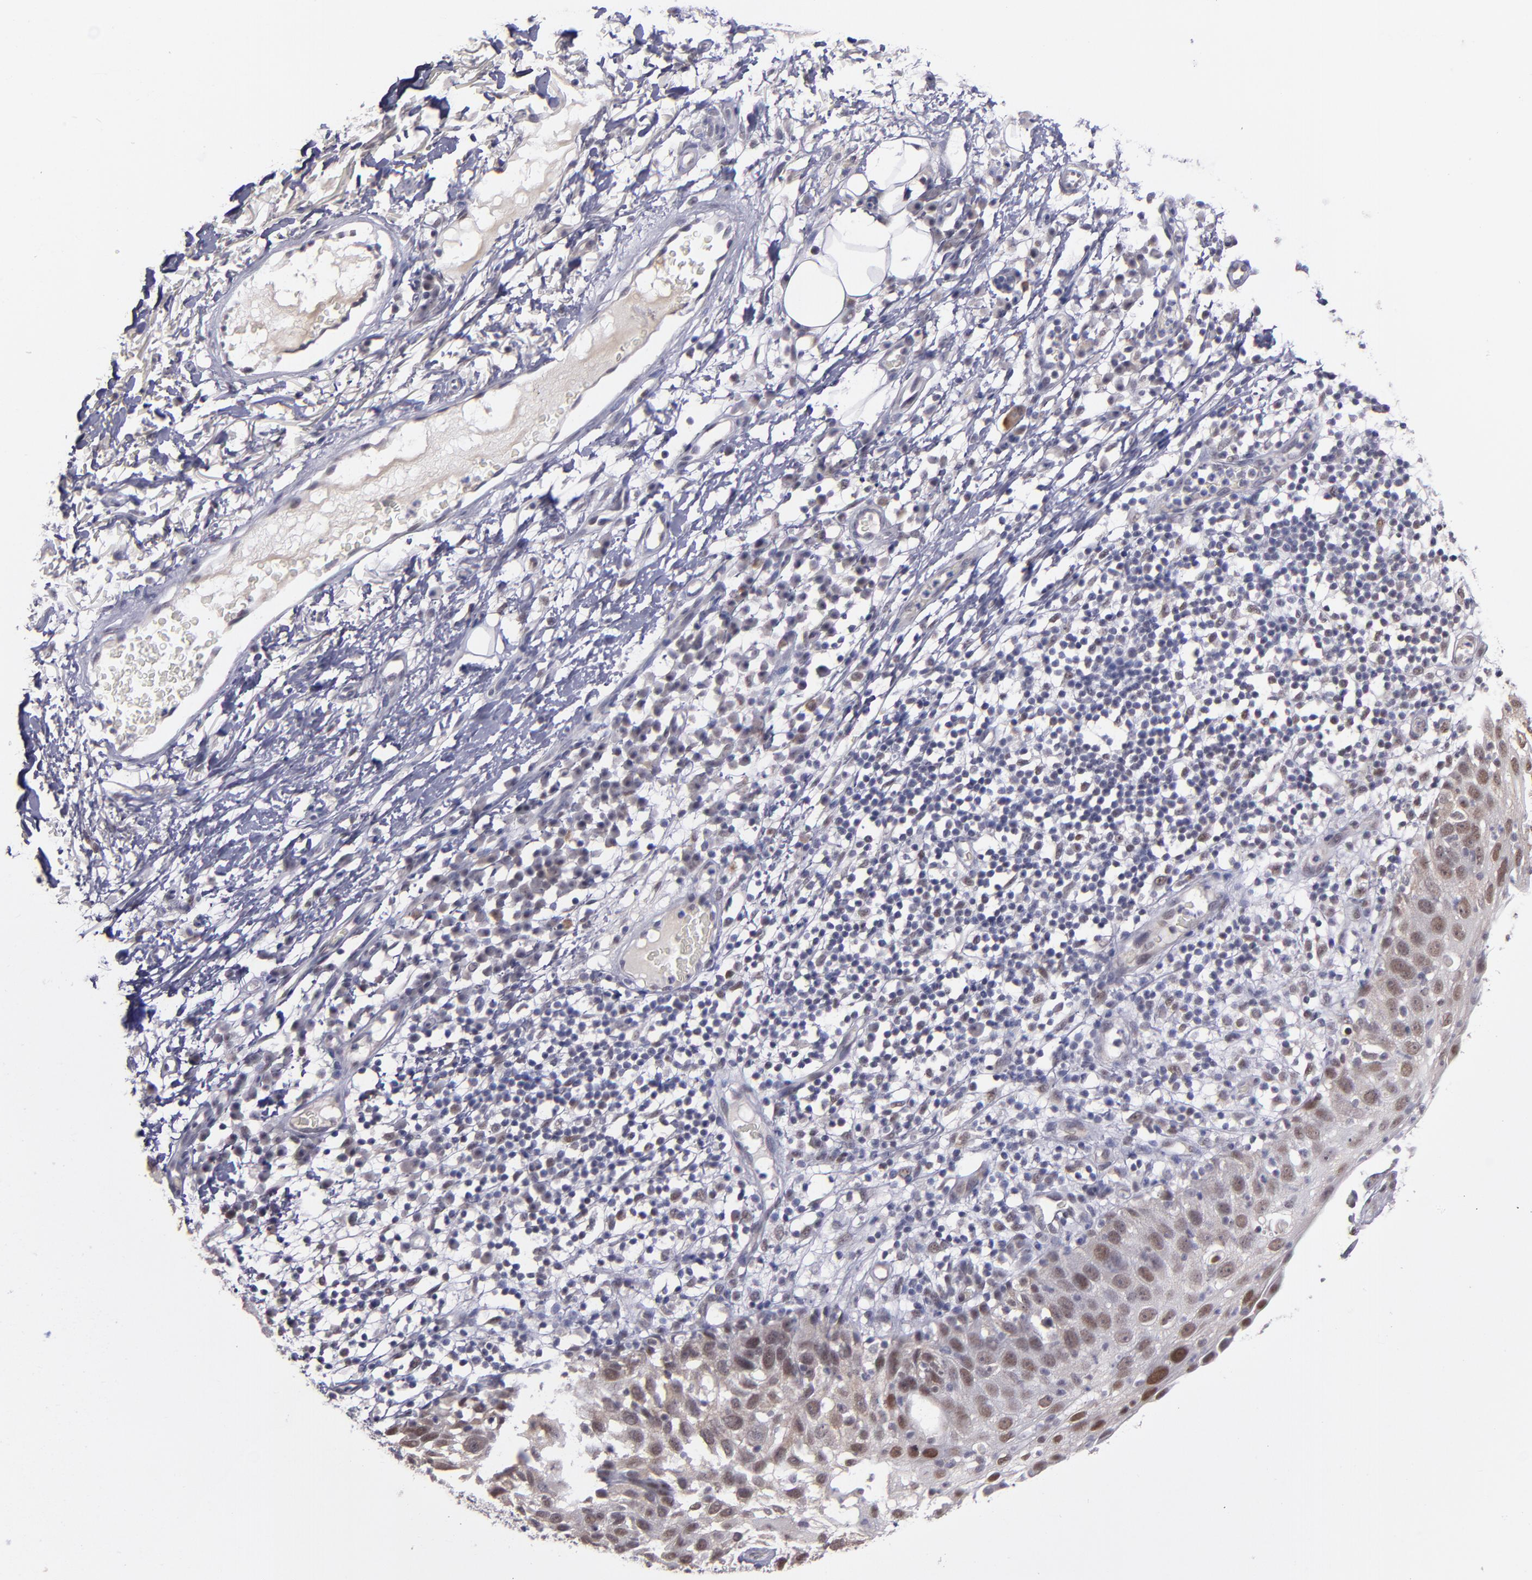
{"staining": {"intensity": "moderate", "quantity": ">75%", "location": "nuclear"}, "tissue": "skin cancer", "cell_type": "Tumor cells", "image_type": "cancer", "snomed": [{"axis": "morphology", "description": "Squamous cell carcinoma, NOS"}, {"axis": "topography", "description": "Skin"}], "caption": "A histopathology image showing moderate nuclear positivity in approximately >75% of tumor cells in skin squamous cell carcinoma, as visualized by brown immunohistochemical staining.", "gene": "OTUB2", "patient": {"sex": "male", "age": 87}}